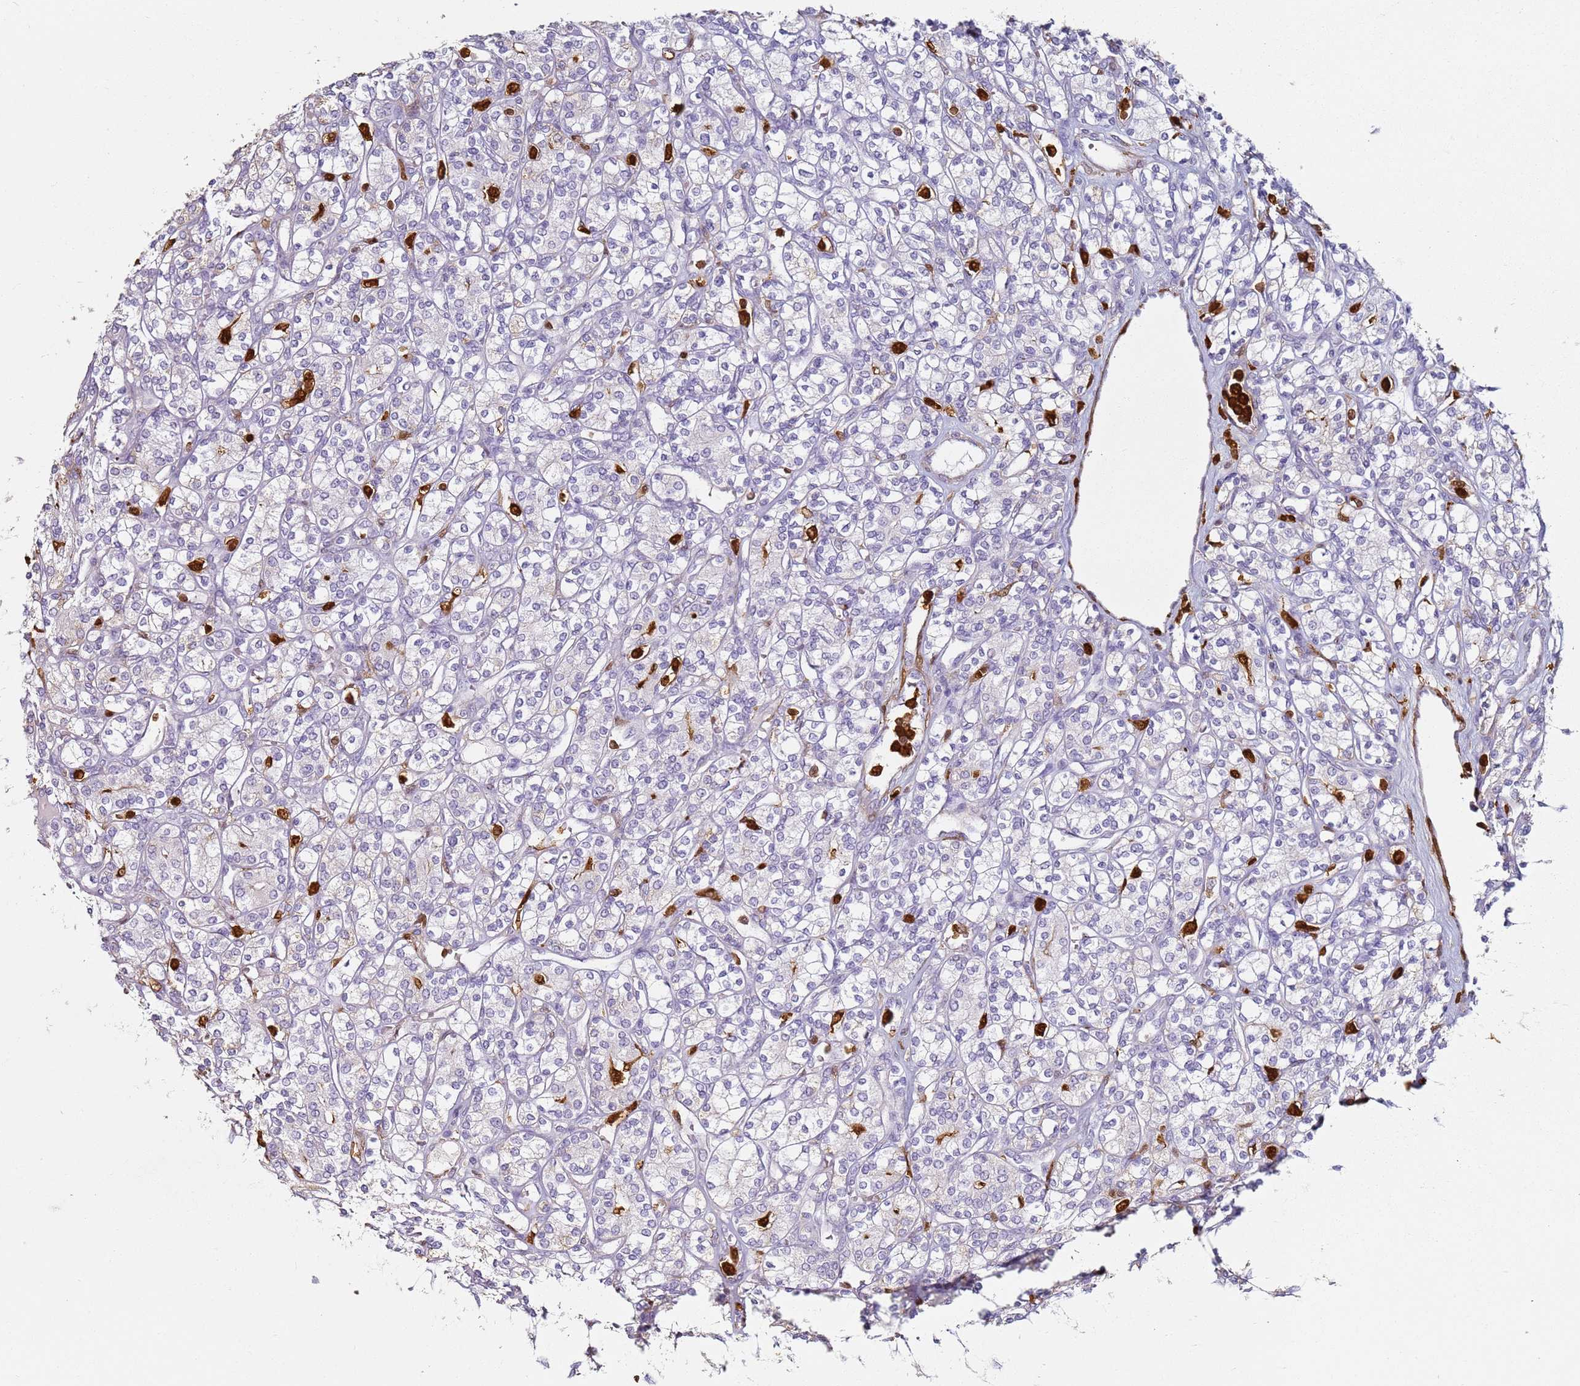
{"staining": {"intensity": "negative", "quantity": "none", "location": "none"}, "tissue": "renal cancer", "cell_type": "Tumor cells", "image_type": "cancer", "snomed": [{"axis": "morphology", "description": "Adenocarcinoma, NOS"}, {"axis": "topography", "description": "Kidney"}], "caption": "Immunohistochemical staining of human renal adenocarcinoma reveals no significant staining in tumor cells. (Stains: DAB immunohistochemistry (IHC) with hematoxylin counter stain, Microscopy: brightfield microscopy at high magnification).", "gene": "S100A4", "patient": {"sex": "male", "age": 77}}